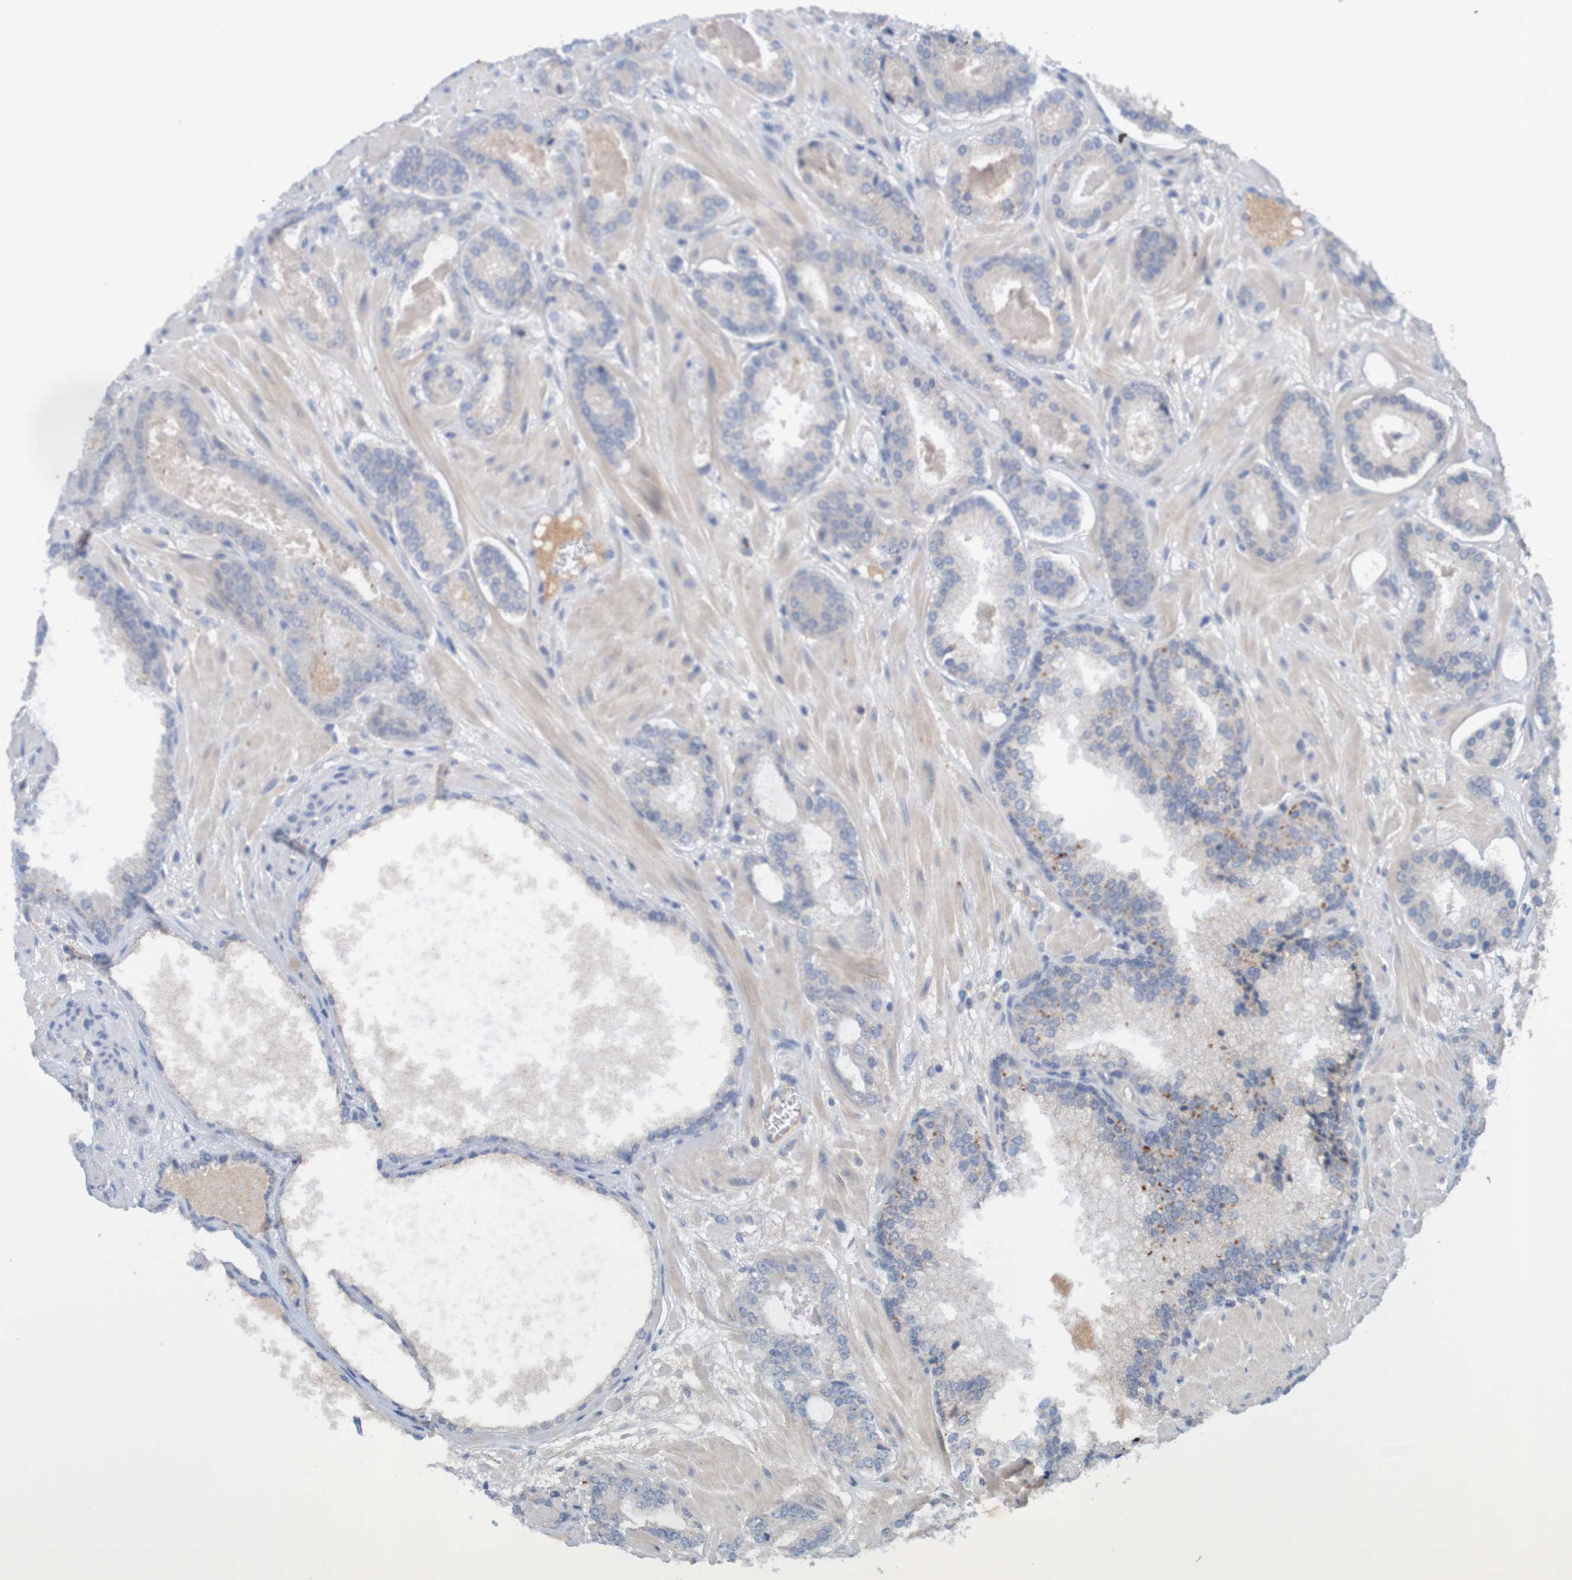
{"staining": {"intensity": "weak", "quantity": "<25%", "location": "cytoplasmic/membranous"}, "tissue": "prostate cancer", "cell_type": "Tumor cells", "image_type": "cancer", "snomed": [{"axis": "morphology", "description": "Adenocarcinoma, Low grade"}, {"axis": "topography", "description": "Prostate"}], "caption": "Micrograph shows no significant protein staining in tumor cells of low-grade adenocarcinoma (prostate). (Stains: DAB immunohistochemistry with hematoxylin counter stain, Microscopy: brightfield microscopy at high magnification).", "gene": "LTA", "patient": {"sex": "male", "age": 63}}